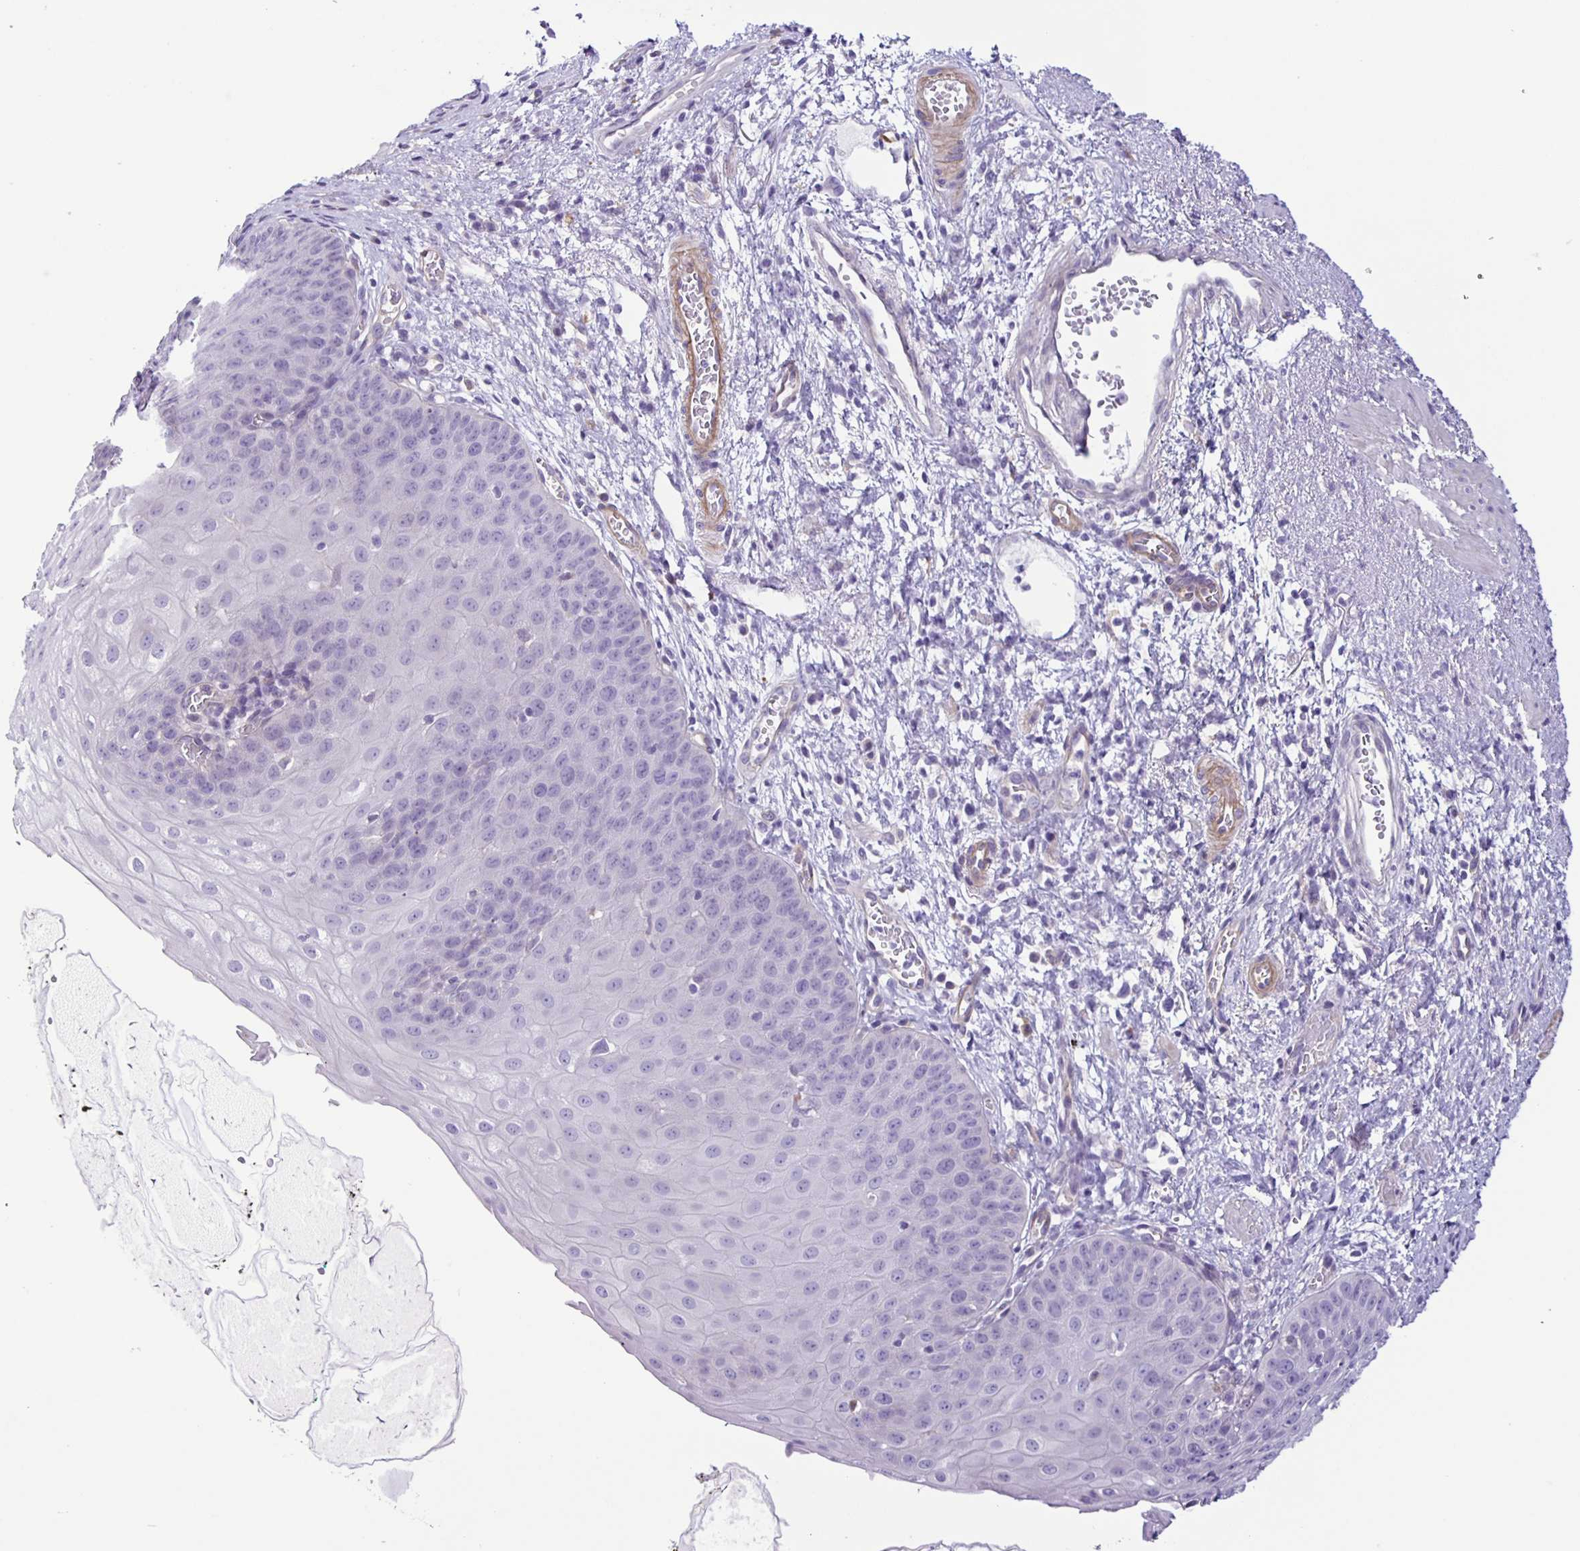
{"staining": {"intensity": "negative", "quantity": "none", "location": "none"}, "tissue": "esophagus", "cell_type": "Squamous epithelial cells", "image_type": "normal", "snomed": [{"axis": "morphology", "description": "Normal tissue, NOS"}, {"axis": "topography", "description": "Esophagus"}], "caption": "Protein analysis of unremarkable esophagus displays no significant positivity in squamous epithelial cells.", "gene": "BOLL", "patient": {"sex": "male", "age": 71}}